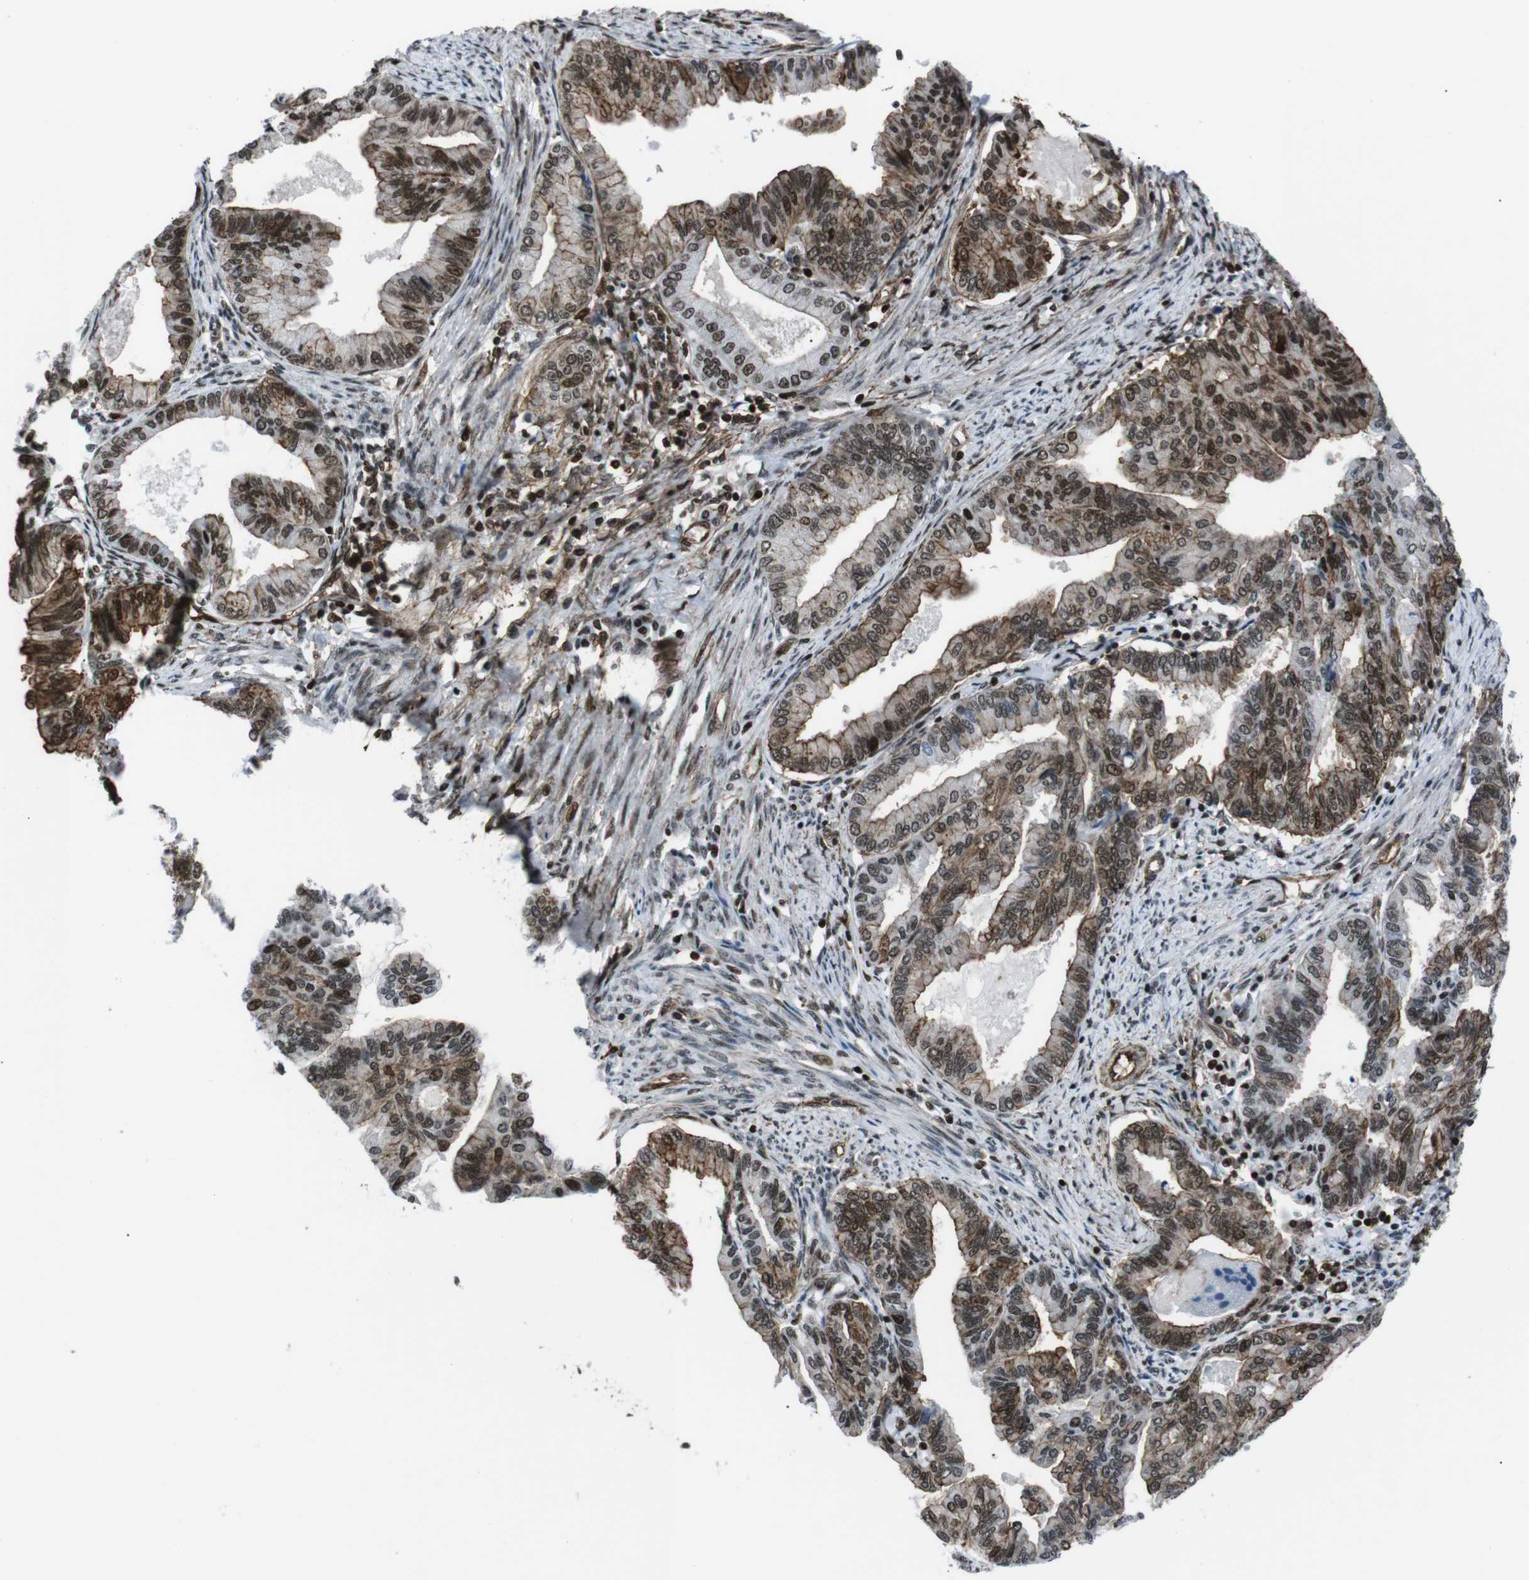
{"staining": {"intensity": "moderate", "quantity": ">75%", "location": "cytoplasmic/membranous,nuclear"}, "tissue": "endometrial cancer", "cell_type": "Tumor cells", "image_type": "cancer", "snomed": [{"axis": "morphology", "description": "Adenocarcinoma, NOS"}, {"axis": "topography", "description": "Endometrium"}], "caption": "Endometrial cancer (adenocarcinoma) stained with immunohistochemistry (IHC) exhibits moderate cytoplasmic/membranous and nuclear positivity in about >75% of tumor cells.", "gene": "HNRNPU", "patient": {"sex": "female", "age": 86}}